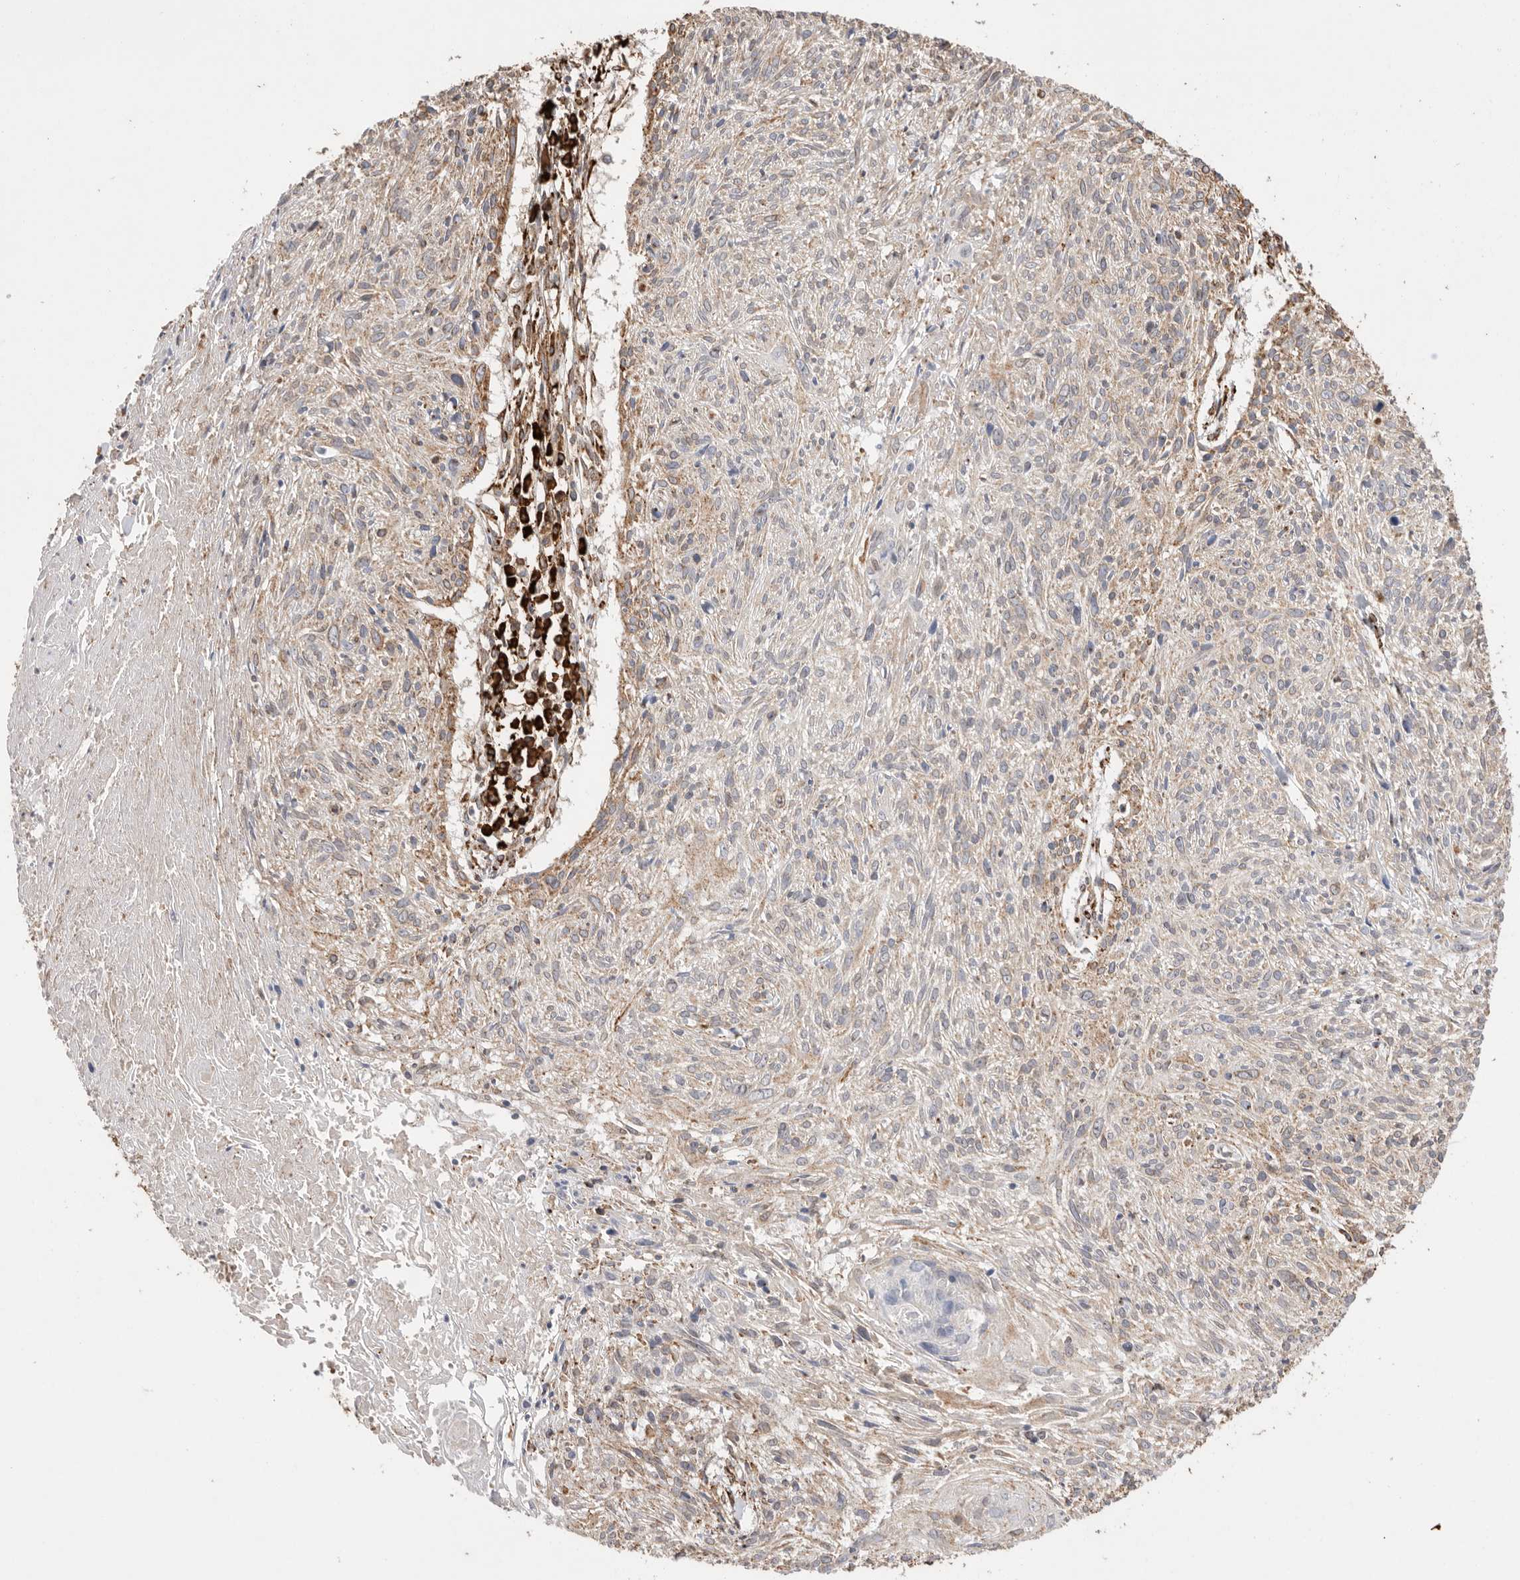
{"staining": {"intensity": "weak", "quantity": ">75%", "location": "cytoplasmic/membranous"}, "tissue": "cervical cancer", "cell_type": "Tumor cells", "image_type": "cancer", "snomed": [{"axis": "morphology", "description": "Squamous cell carcinoma, NOS"}, {"axis": "topography", "description": "Cervix"}], "caption": "DAB (3,3'-diaminobenzidine) immunohistochemical staining of human cervical cancer shows weak cytoplasmic/membranous protein staining in approximately >75% of tumor cells. (brown staining indicates protein expression, while blue staining denotes nuclei).", "gene": "BLOC1S5", "patient": {"sex": "female", "age": 51}}